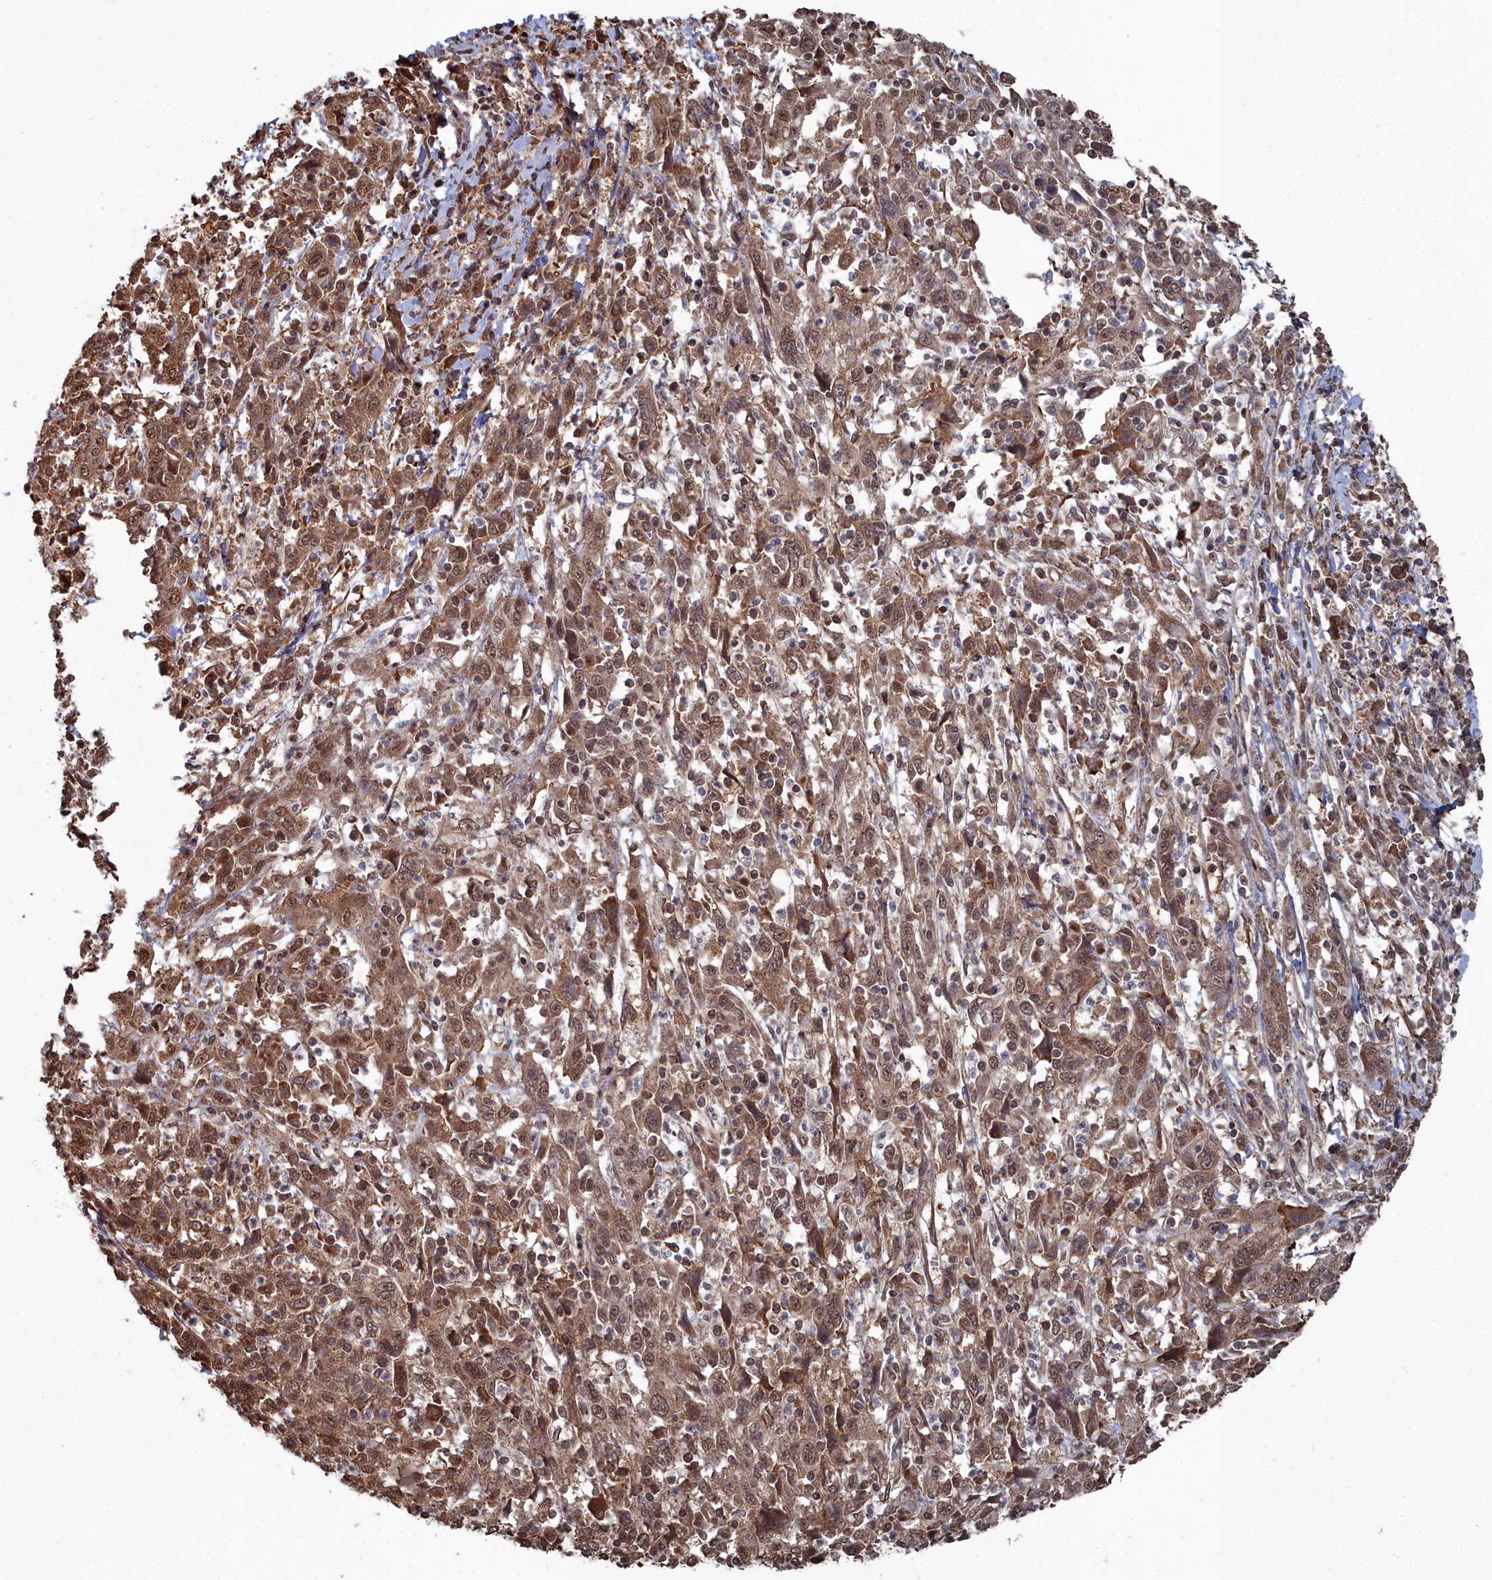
{"staining": {"intensity": "moderate", "quantity": ">75%", "location": "cytoplasmic/membranous,nuclear"}, "tissue": "cervical cancer", "cell_type": "Tumor cells", "image_type": "cancer", "snomed": [{"axis": "morphology", "description": "Squamous cell carcinoma, NOS"}, {"axis": "topography", "description": "Cervix"}], "caption": "Protein expression analysis of squamous cell carcinoma (cervical) exhibits moderate cytoplasmic/membranous and nuclear staining in approximately >75% of tumor cells.", "gene": "CCNP", "patient": {"sex": "female", "age": 46}}